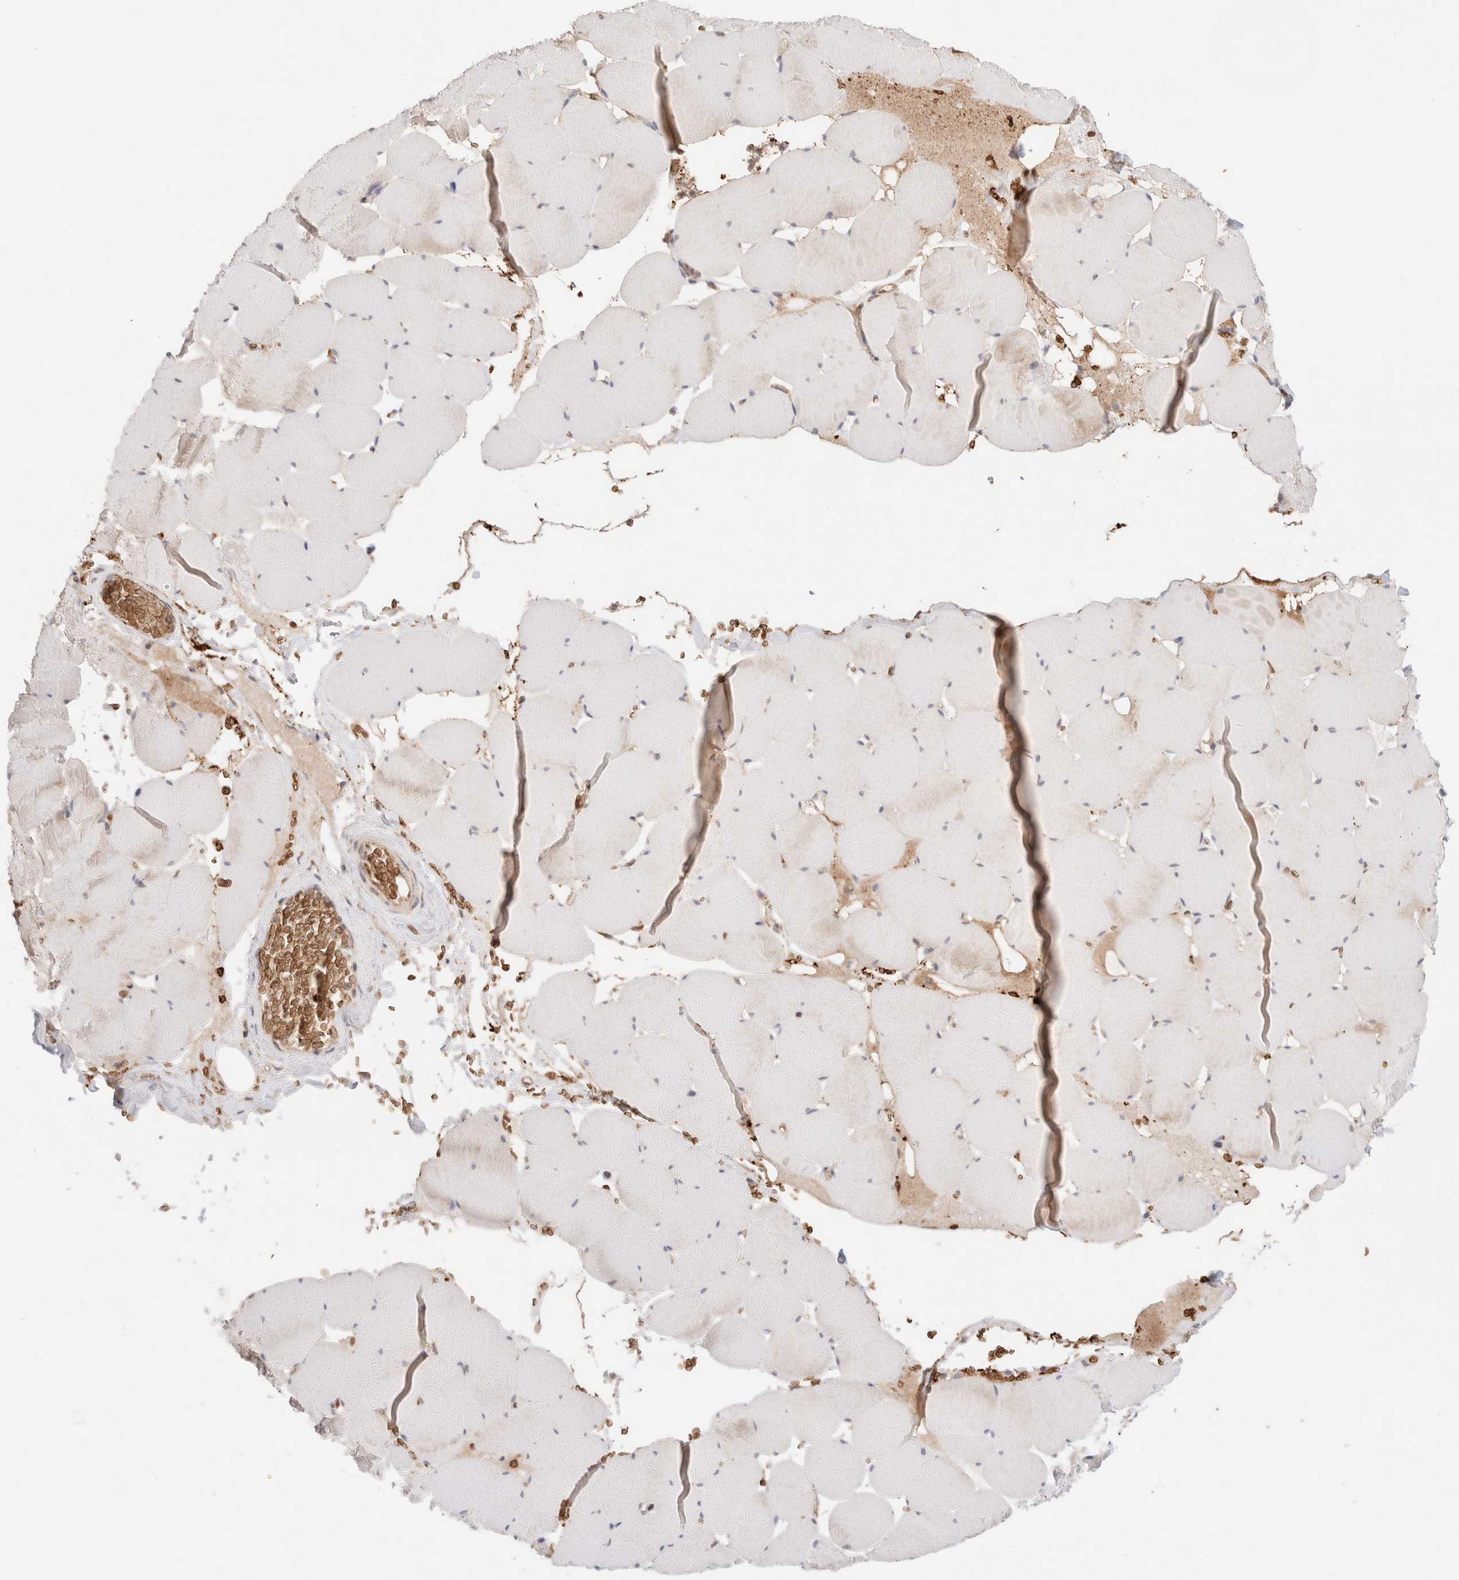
{"staining": {"intensity": "negative", "quantity": "none", "location": "none"}, "tissue": "skeletal muscle", "cell_type": "Myocytes", "image_type": "normal", "snomed": [{"axis": "morphology", "description": "Normal tissue, NOS"}, {"axis": "topography", "description": "Skeletal muscle"}], "caption": "The photomicrograph displays no staining of myocytes in unremarkable skeletal muscle. (Stains: DAB immunohistochemistry (IHC) with hematoxylin counter stain, Microscopy: brightfield microscopy at high magnification).", "gene": "UTS2B", "patient": {"sex": "male", "age": 62}}